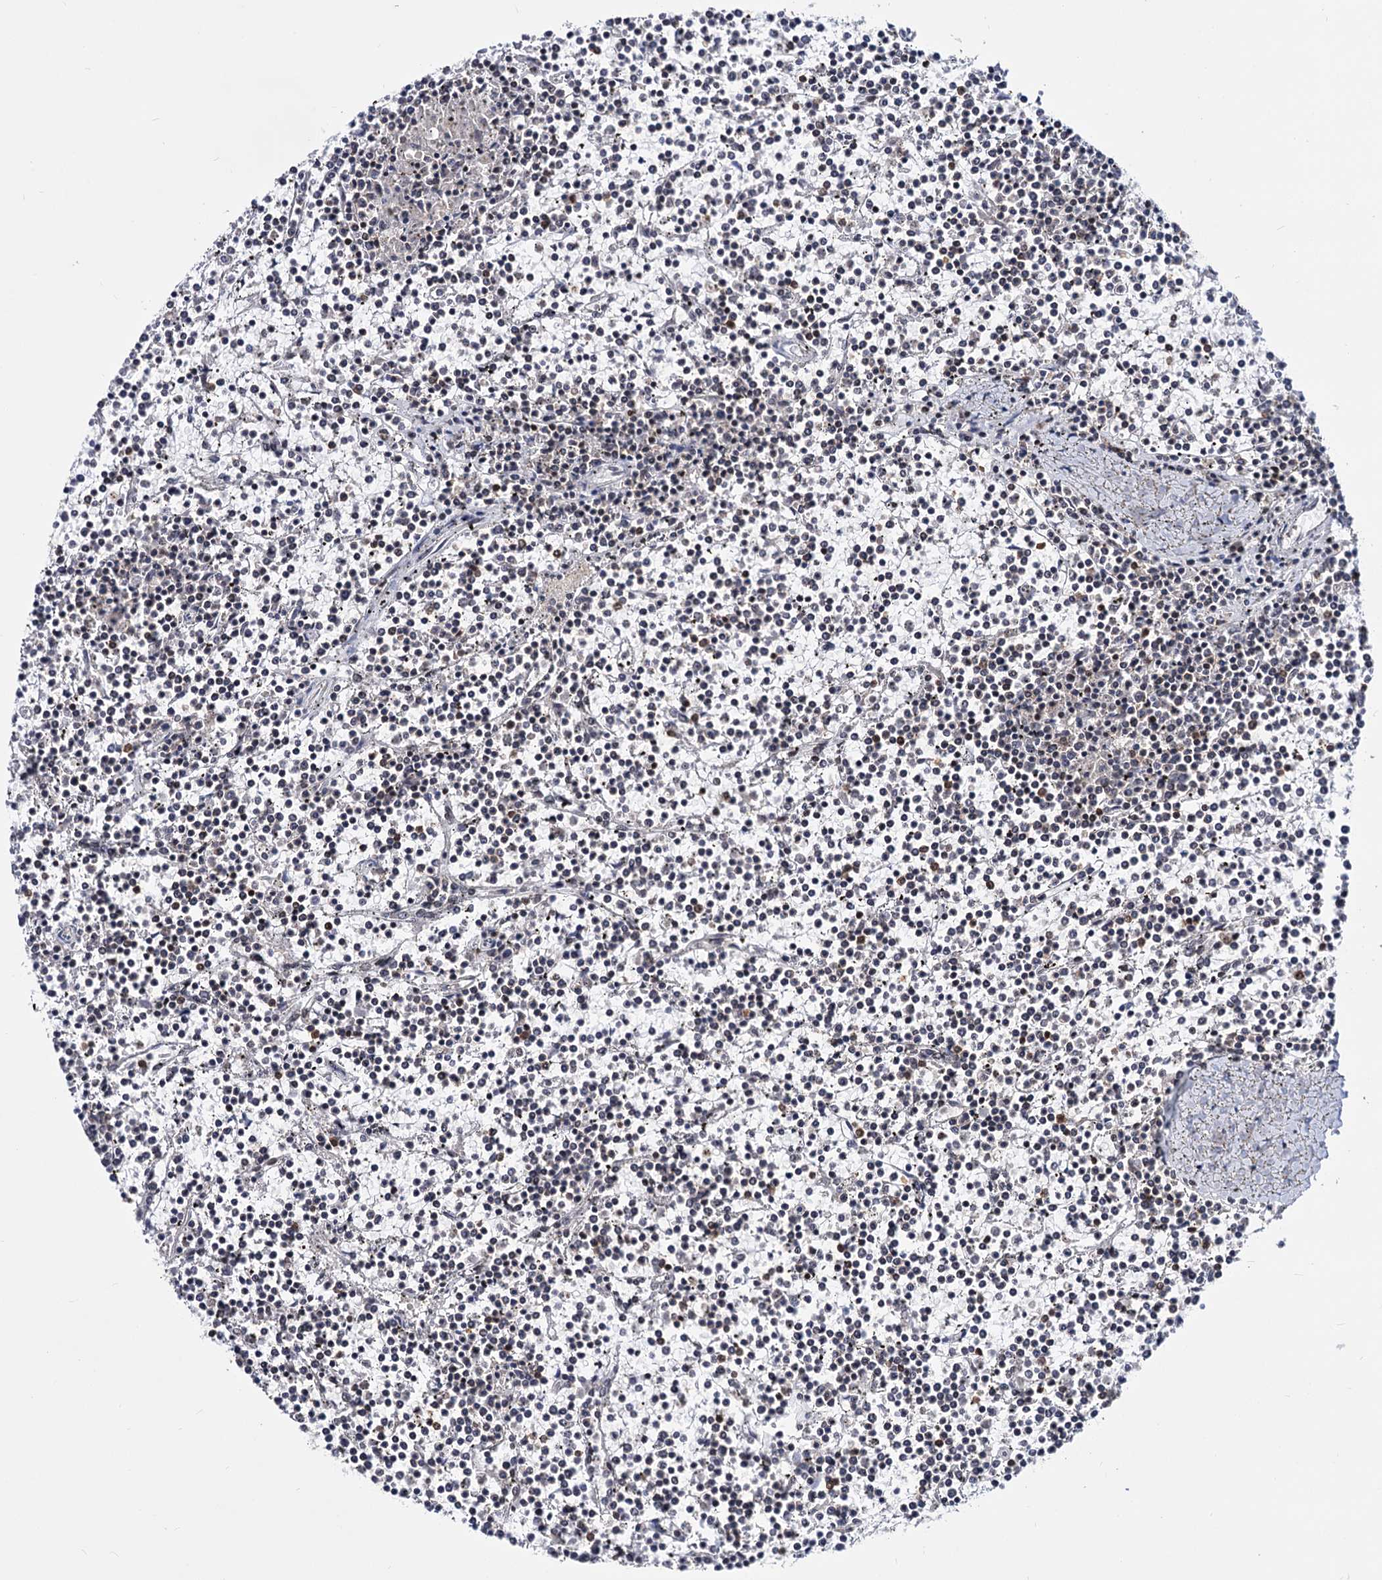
{"staining": {"intensity": "negative", "quantity": "none", "location": "none"}, "tissue": "lymphoma", "cell_type": "Tumor cells", "image_type": "cancer", "snomed": [{"axis": "morphology", "description": "Malignant lymphoma, non-Hodgkin's type, Low grade"}, {"axis": "topography", "description": "Spleen"}], "caption": "Immunohistochemistry (IHC) histopathology image of lymphoma stained for a protein (brown), which reveals no positivity in tumor cells.", "gene": "SMCHD1", "patient": {"sex": "female", "age": 19}}